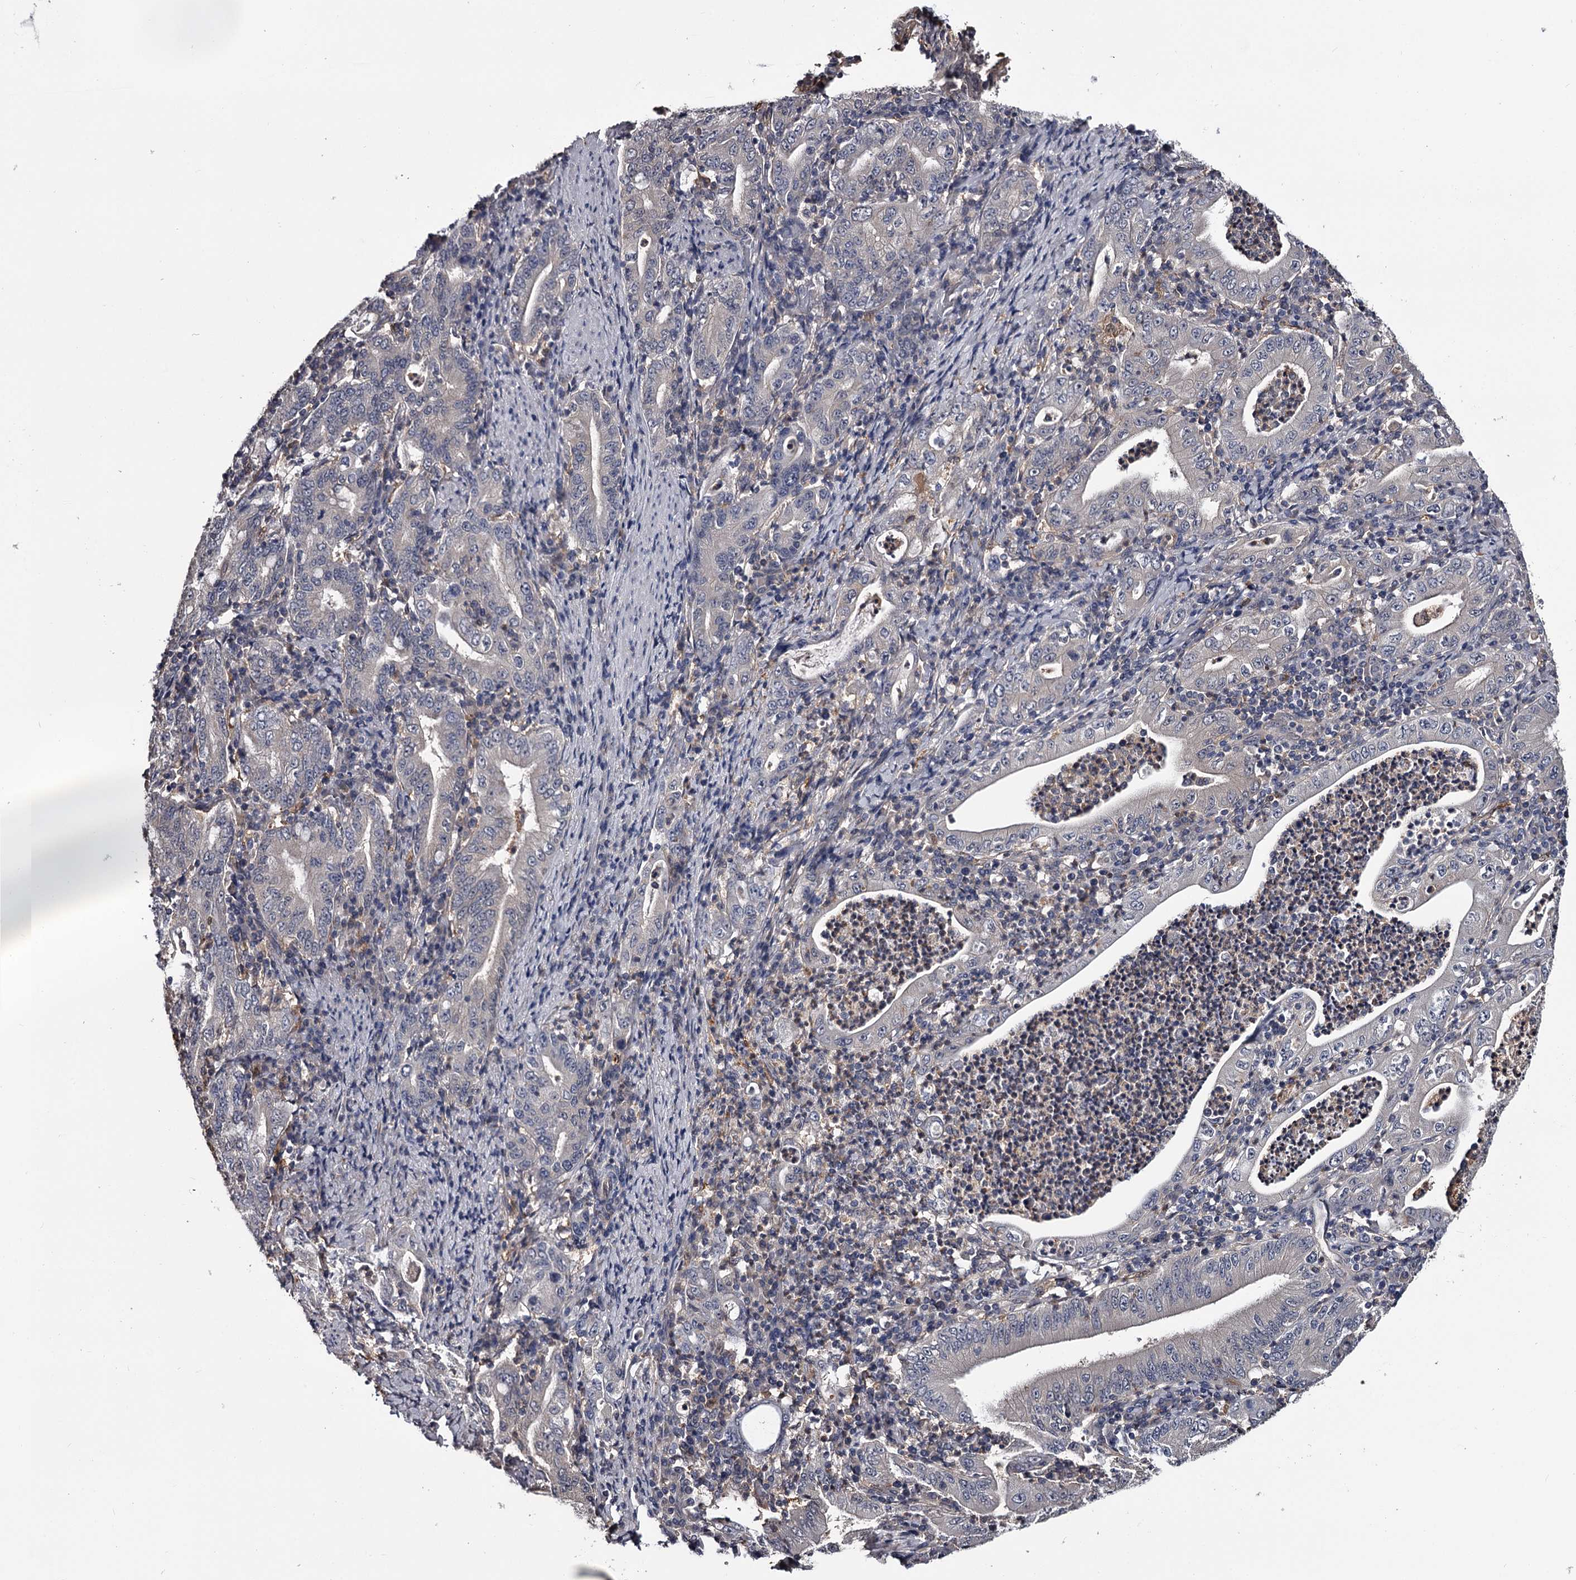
{"staining": {"intensity": "negative", "quantity": "none", "location": "none"}, "tissue": "stomach cancer", "cell_type": "Tumor cells", "image_type": "cancer", "snomed": [{"axis": "morphology", "description": "Normal tissue, NOS"}, {"axis": "morphology", "description": "Adenocarcinoma, NOS"}, {"axis": "topography", "description": "Esophagus"}, {"axis": "topography", "description": "Stomach, upper"}, {"axis": "topography", "description": "Peripheral nerve tissue"}], "caption": "There is no significant expression in tumor cells of stomach cancer (adenocarcinoma). Brightfield microscopy of IHC stained with DAB (brown) and hematoxylin (blue), captured at high magnification.", "gene": "GSTO1", "patient": {"sex": "male", "age": 62}}